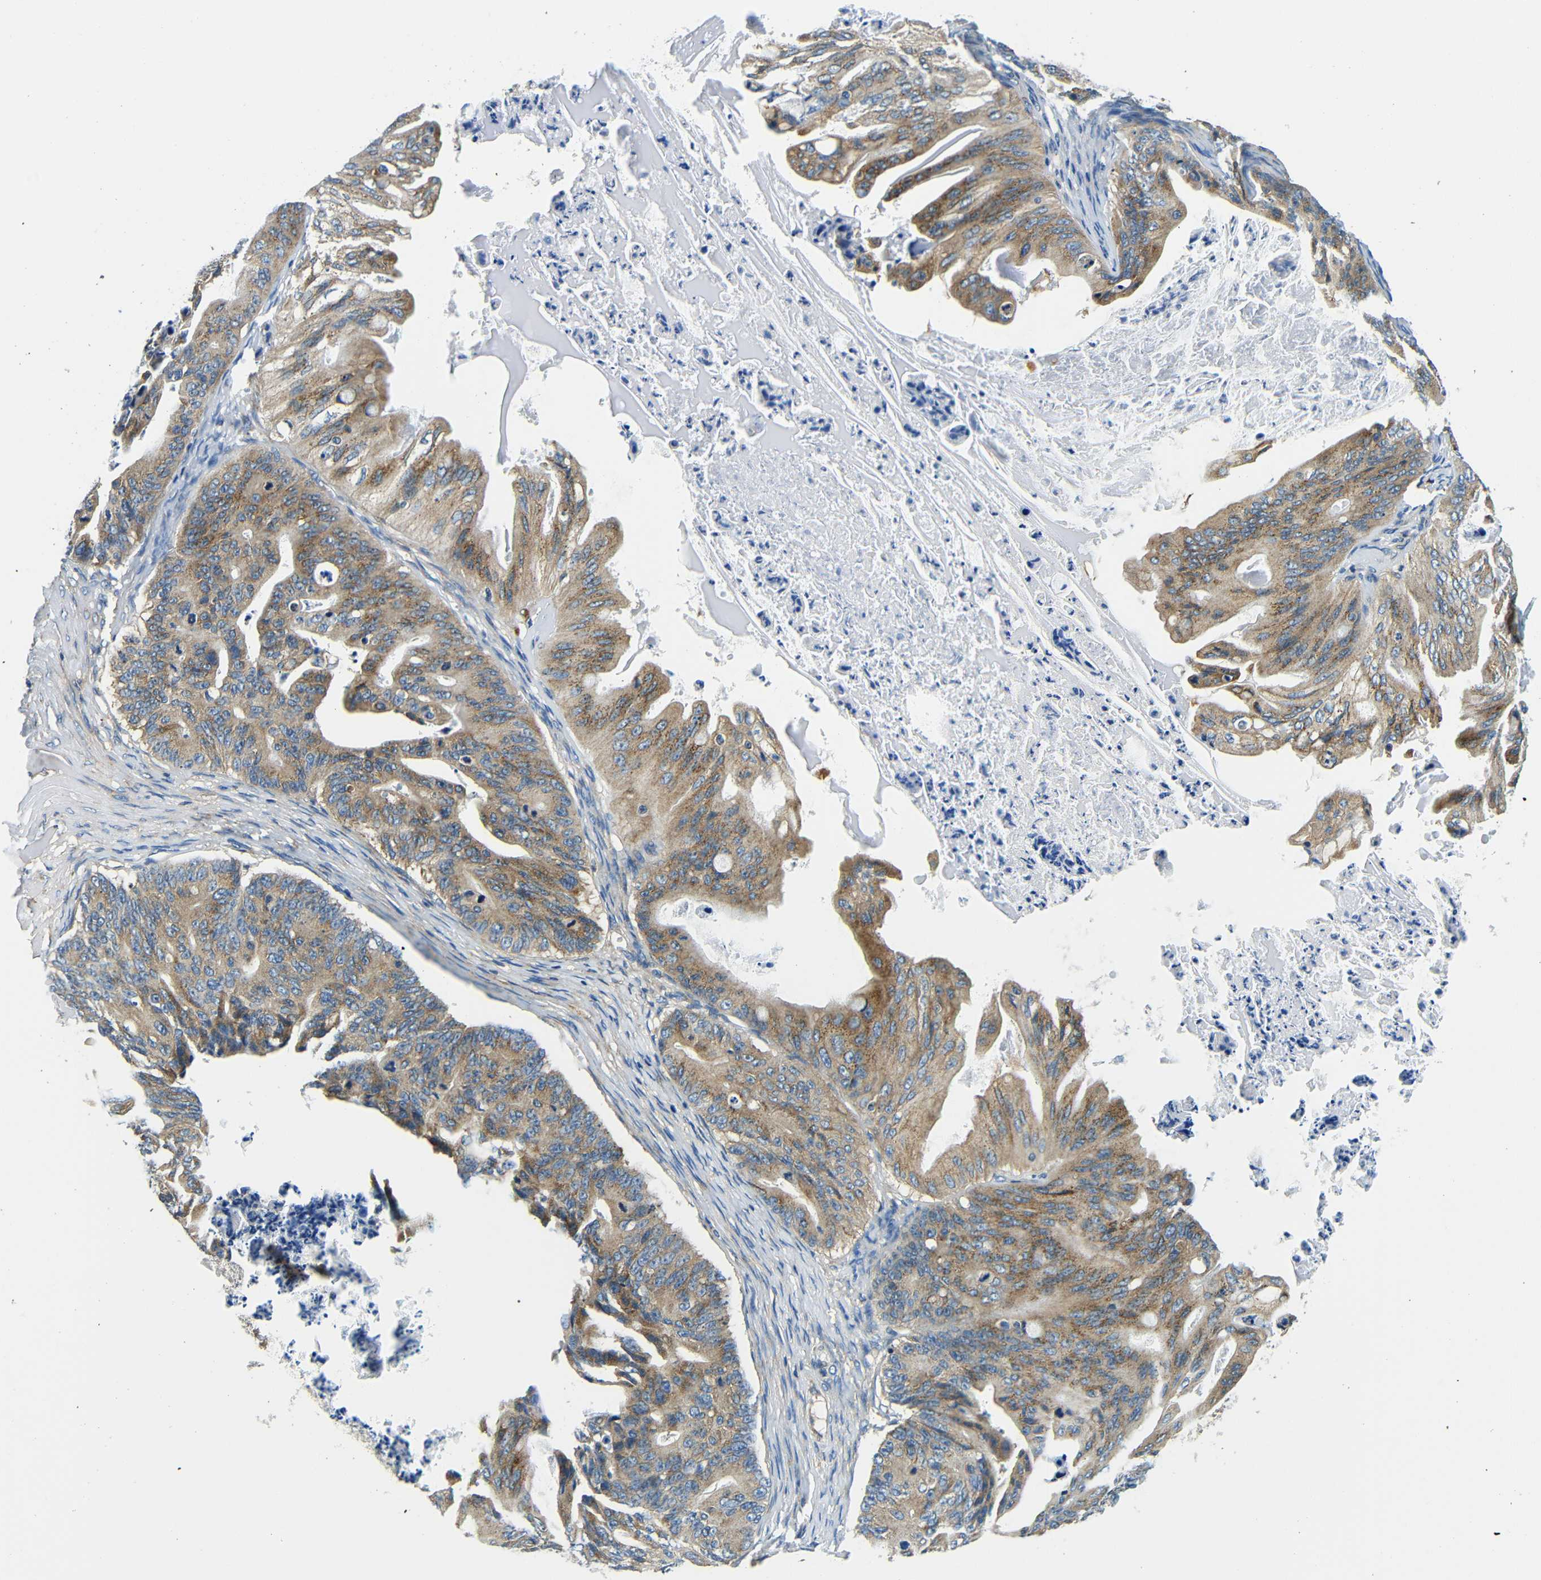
{"staining": {"intensity": "moderate", "quantity": ">75%", "location": "cytoplasmic/membranous"}, "tissue": "ovarian cancer", "cell_type": "Tumor cells", "image_type": "cancer", "snomed": [{"axis": "morphology", "description": "Cystadenocarcinoma, mucinous, NOS"}, {"axis": "topography", "description": "Ovary"}], "caption": "This micrograph reveals mucinous cystadenocarcinoma (ovarian) stained with immunohistochemistry to label a protein in brown. The cytoplasmic/membranous of tumor cells show moderate positivity for the protein. Nuclei are counter-stained blue.", "gene": "USO1", "patient": {"sex": "female", "age": 37}}